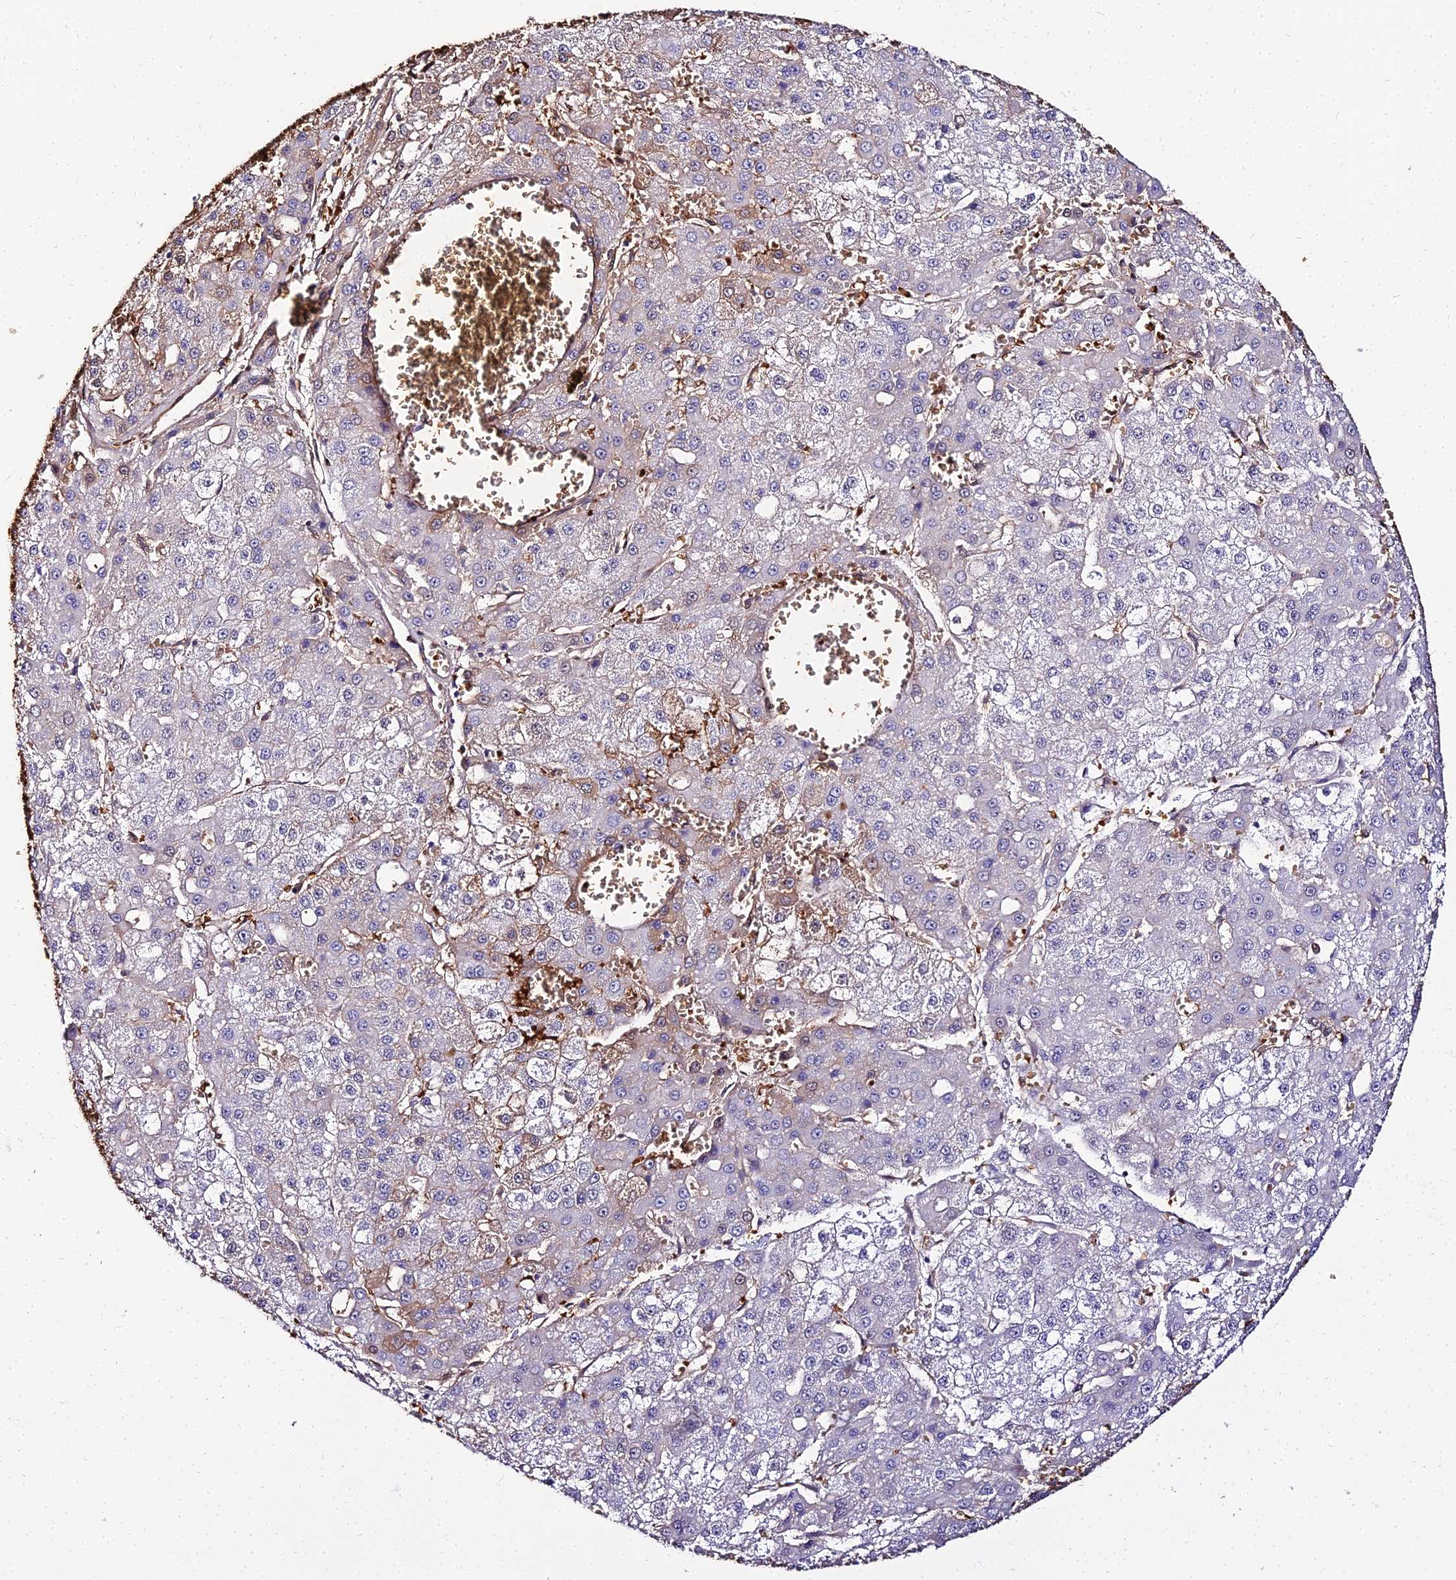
{"staining": {"intensity": "weak", "quantity": "<25%", "location": "cytoplasmic/membranous"}, "tissue": "liver cancer", "cell_type": "Tumor cells", "image_type": "cancer", "snomed": [{"axis": "morphology", "description": "Carcinoma, Hepatocellular, NOS"}, {"axis": "topography", "description": "Liver"}], "caption": "A histopathology image of human liver hepatocellular carcinoma is negative for staining in tumor cells. The staining is performed using DAB brown chromogen with nuclei counter-stained in using hematoxylin.", "gene": "BCL9", "patient": {"sex": "male", "age": 47}}